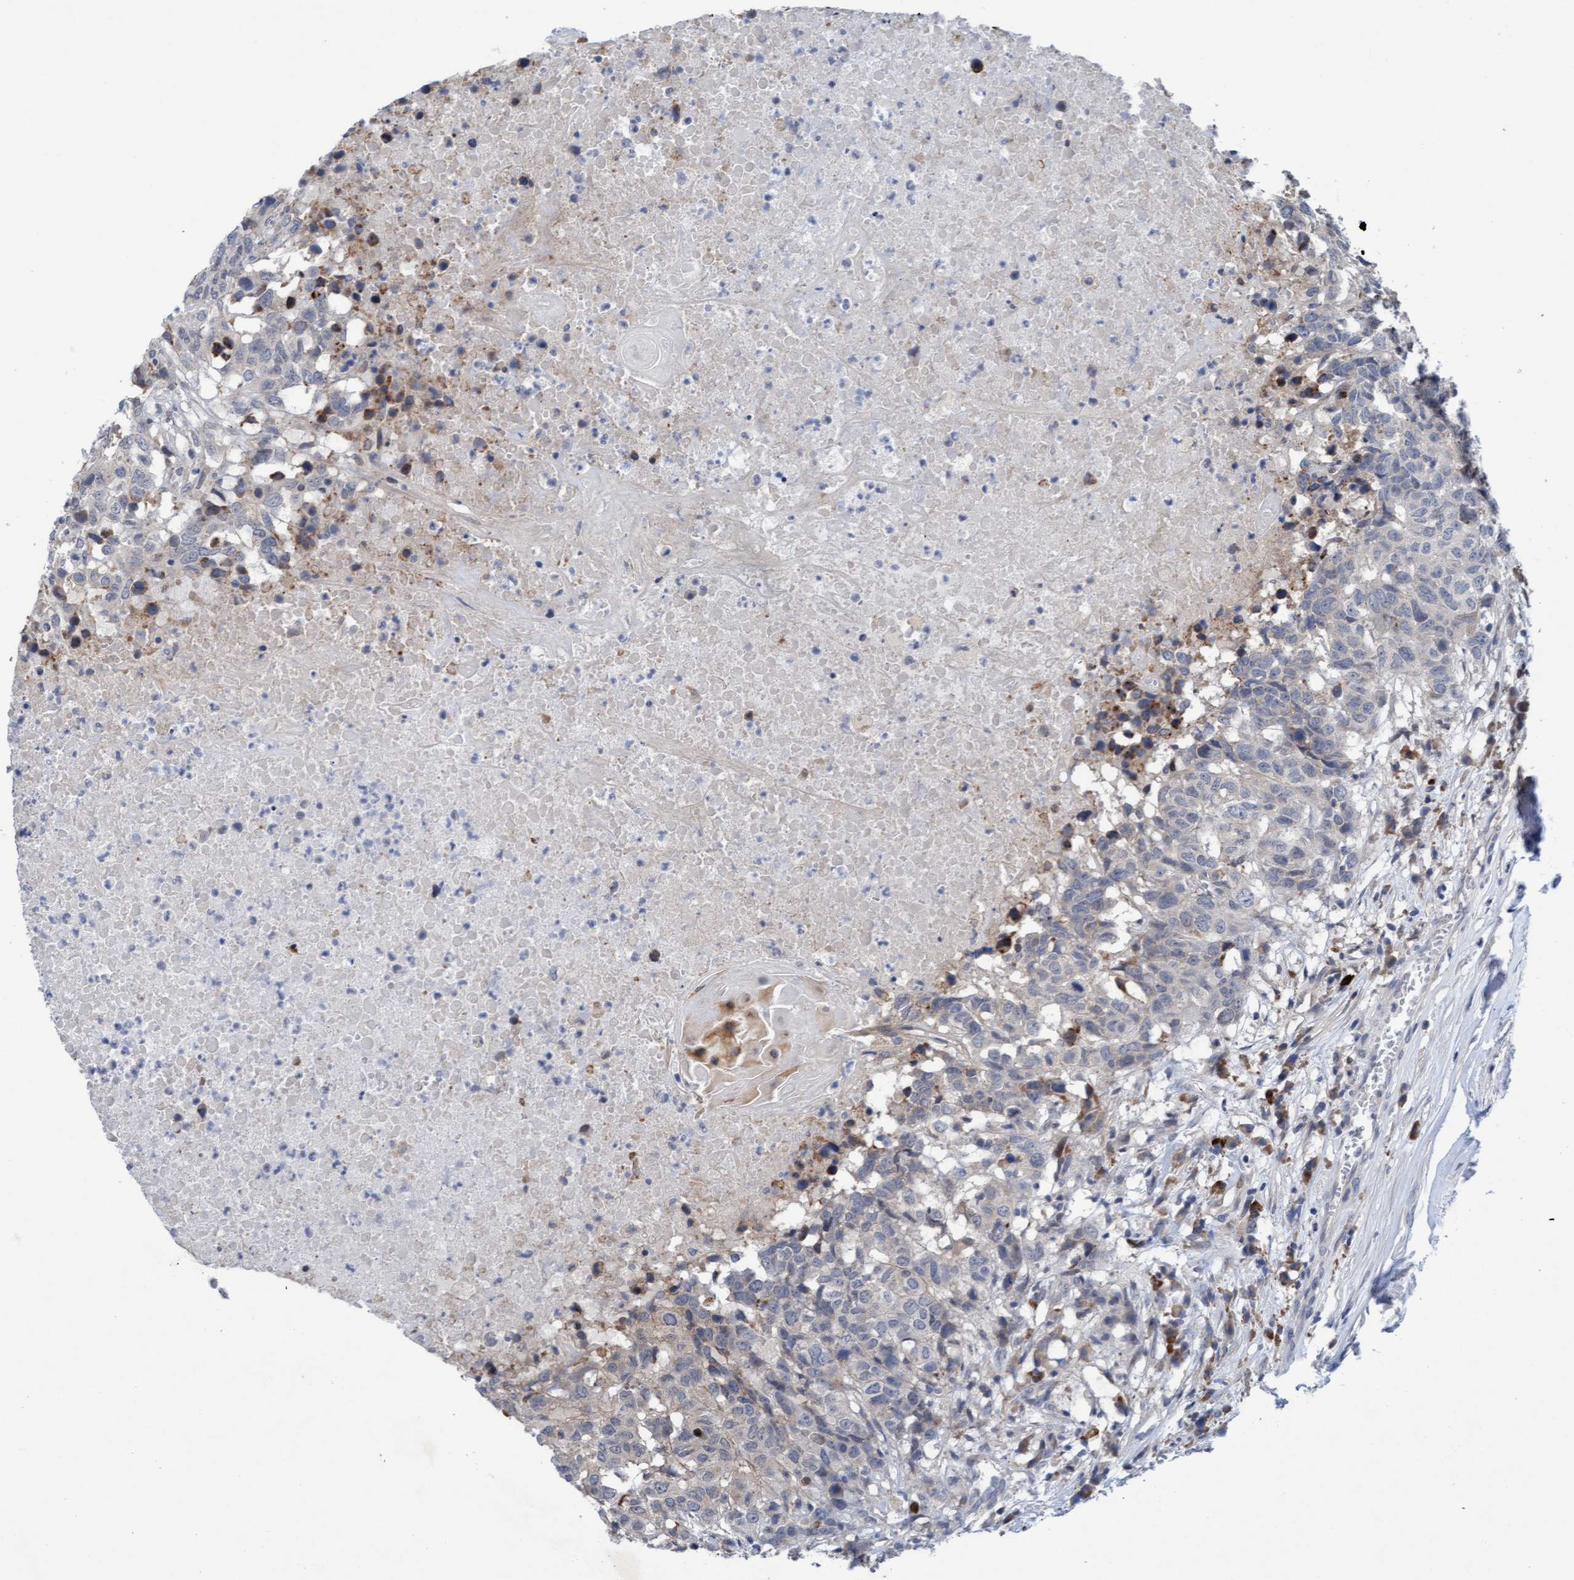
{"staining": {"intensity": "negative", "quantity": "none", "location": "none"}, "tissue": "head and neck cancer", "cell_type": "Tumor cells", "image_type": "cancer", "snomed": [{"axis": "morphology", "description": "Squamous cell carcinoma, NOS"}, {"axis": "topography", "description": "Head-Neck"}], "caption": "Tumor cells show no significant expression in head and neck cancer.", "gene": "PLCD1", "patient": {"sex": "male", "age": 66}}